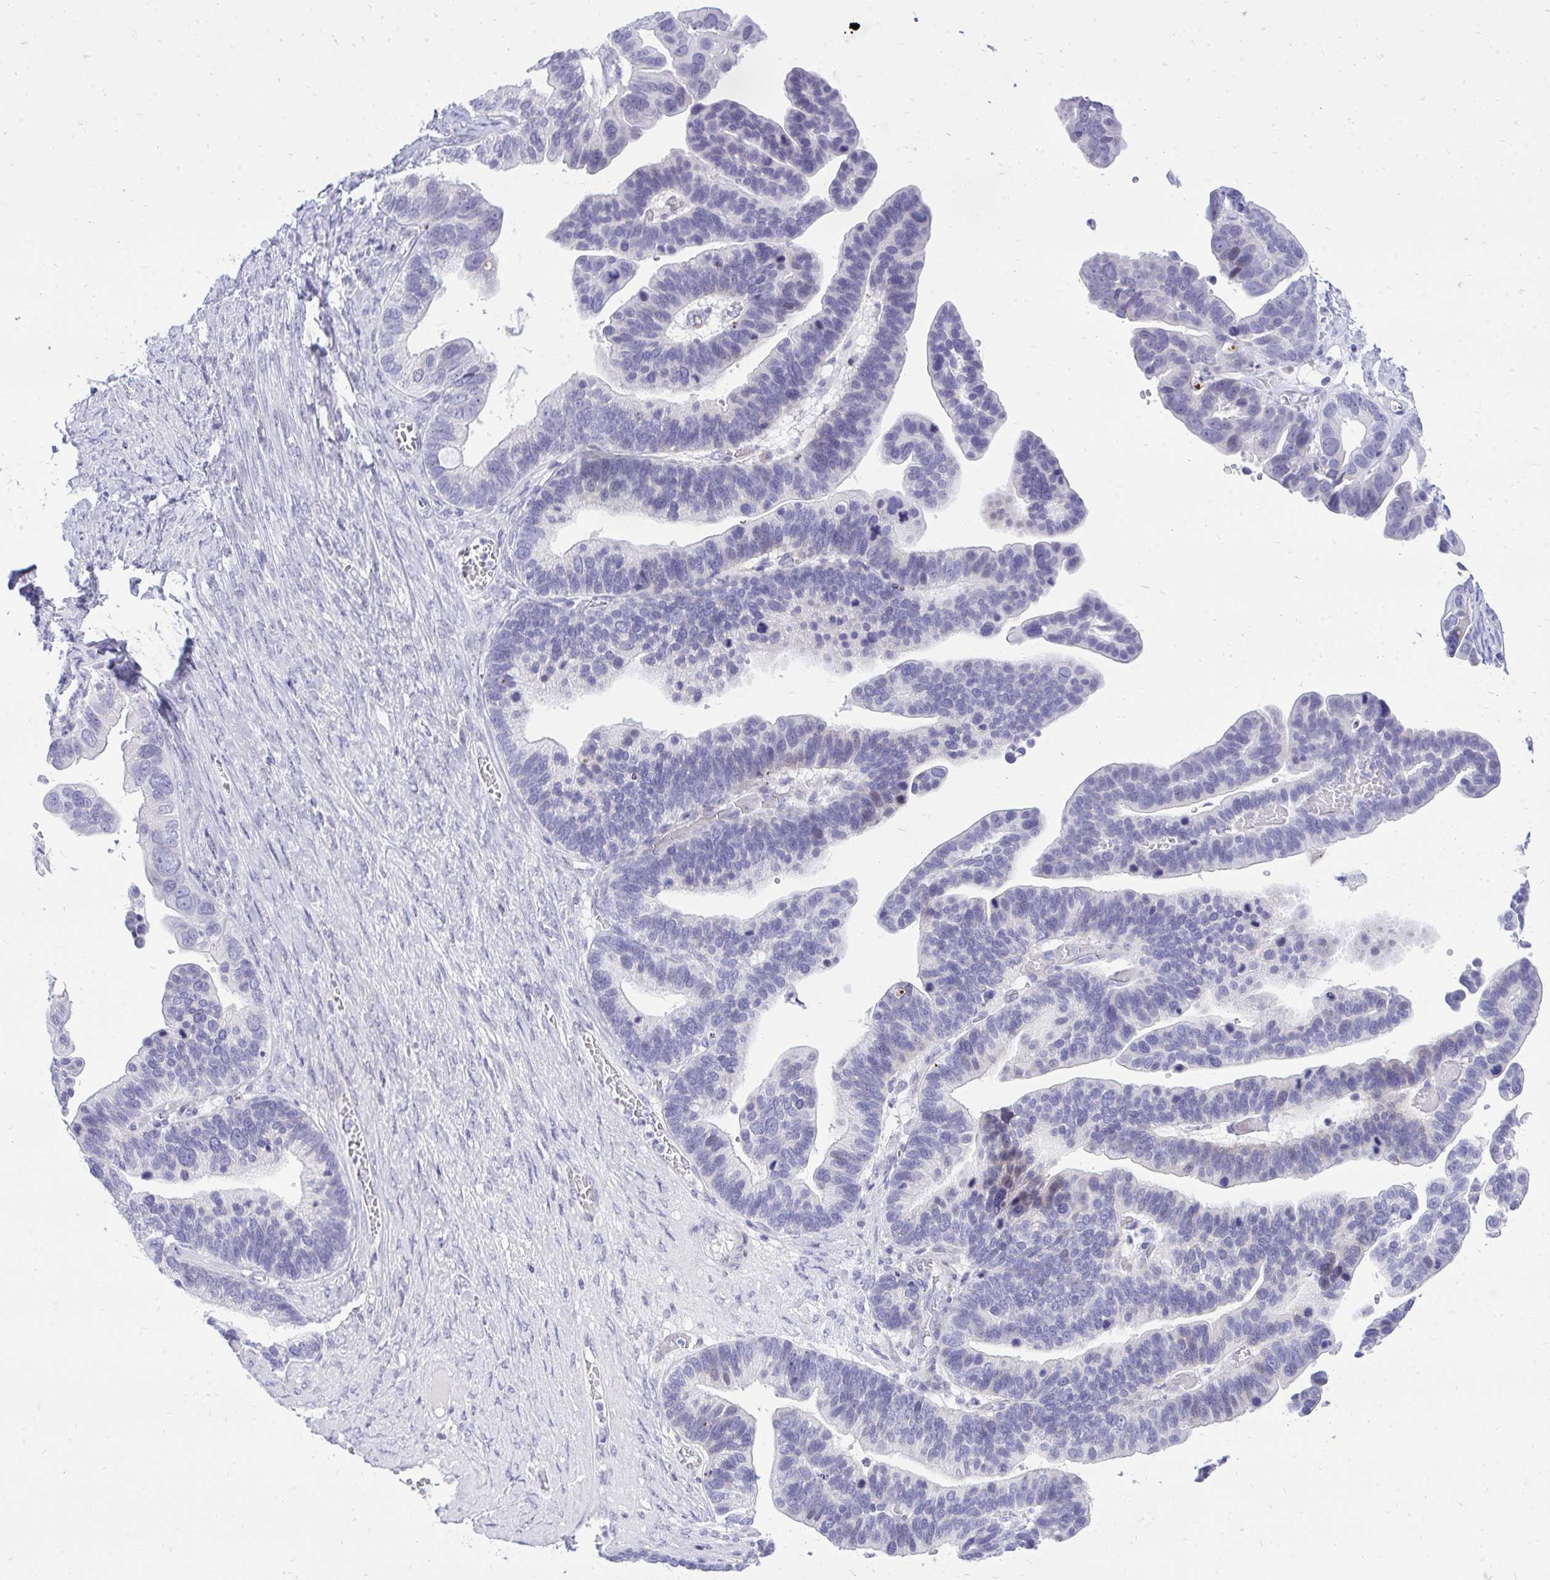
{"staining": {"intensity": "negative", "quantity": "none", "location": "none"}, "tissue": "ovarian cancer", "cell_type": "Tumor cells", "image_type": "cancer", "snomed": [{"axis": "morphology", "description": "Cystadenocarcinoma, serous, NOS"}, {"axis": "topography", "description": "Ovary"}], "caption": "The image displays no significant staining in tumor cells of ovarian cancer (serous cystadenocarcinoma).", "gene": "GABRA1", "patient": {"sex": "female", "age": 56}}